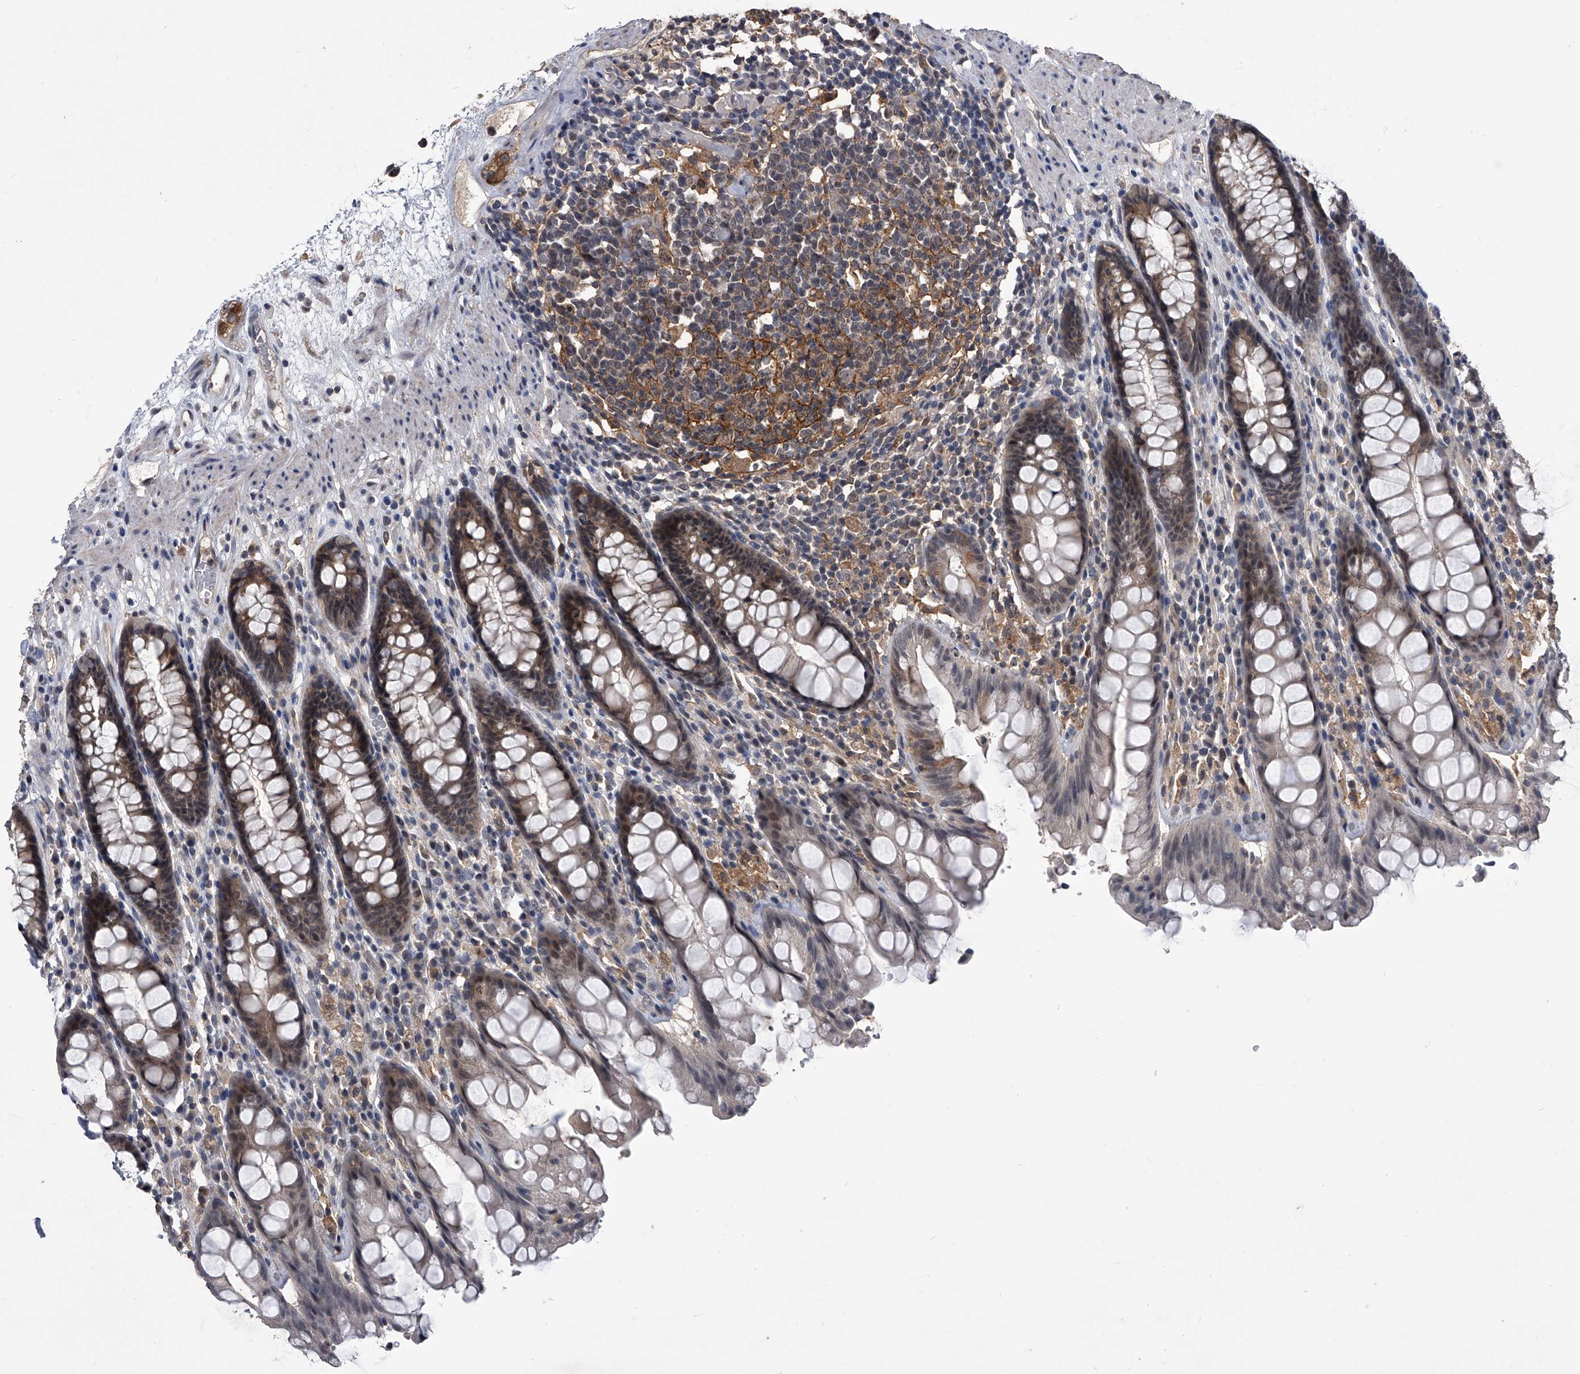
{"staining": {"intensity": "weak", "quantity": ">75%", "location": "cytoplasmic/membranous"}, "tissue": "rectum", "cell_type": "Glandular cells", "image_type": "normal", "snomed": [{"axis": "morphology", "description": "Normal tissue, NOS"}, {"axis": "topography", "description": "Rectum"}], "caption": "Immunohistochemical staining of normal human rectum reveals low levels of weak cytoplasmic/membranous expression in approximately >75% of glandular cells.", "gene": "MAP4K3", "patient": {"sex": "male", "age": 64}}